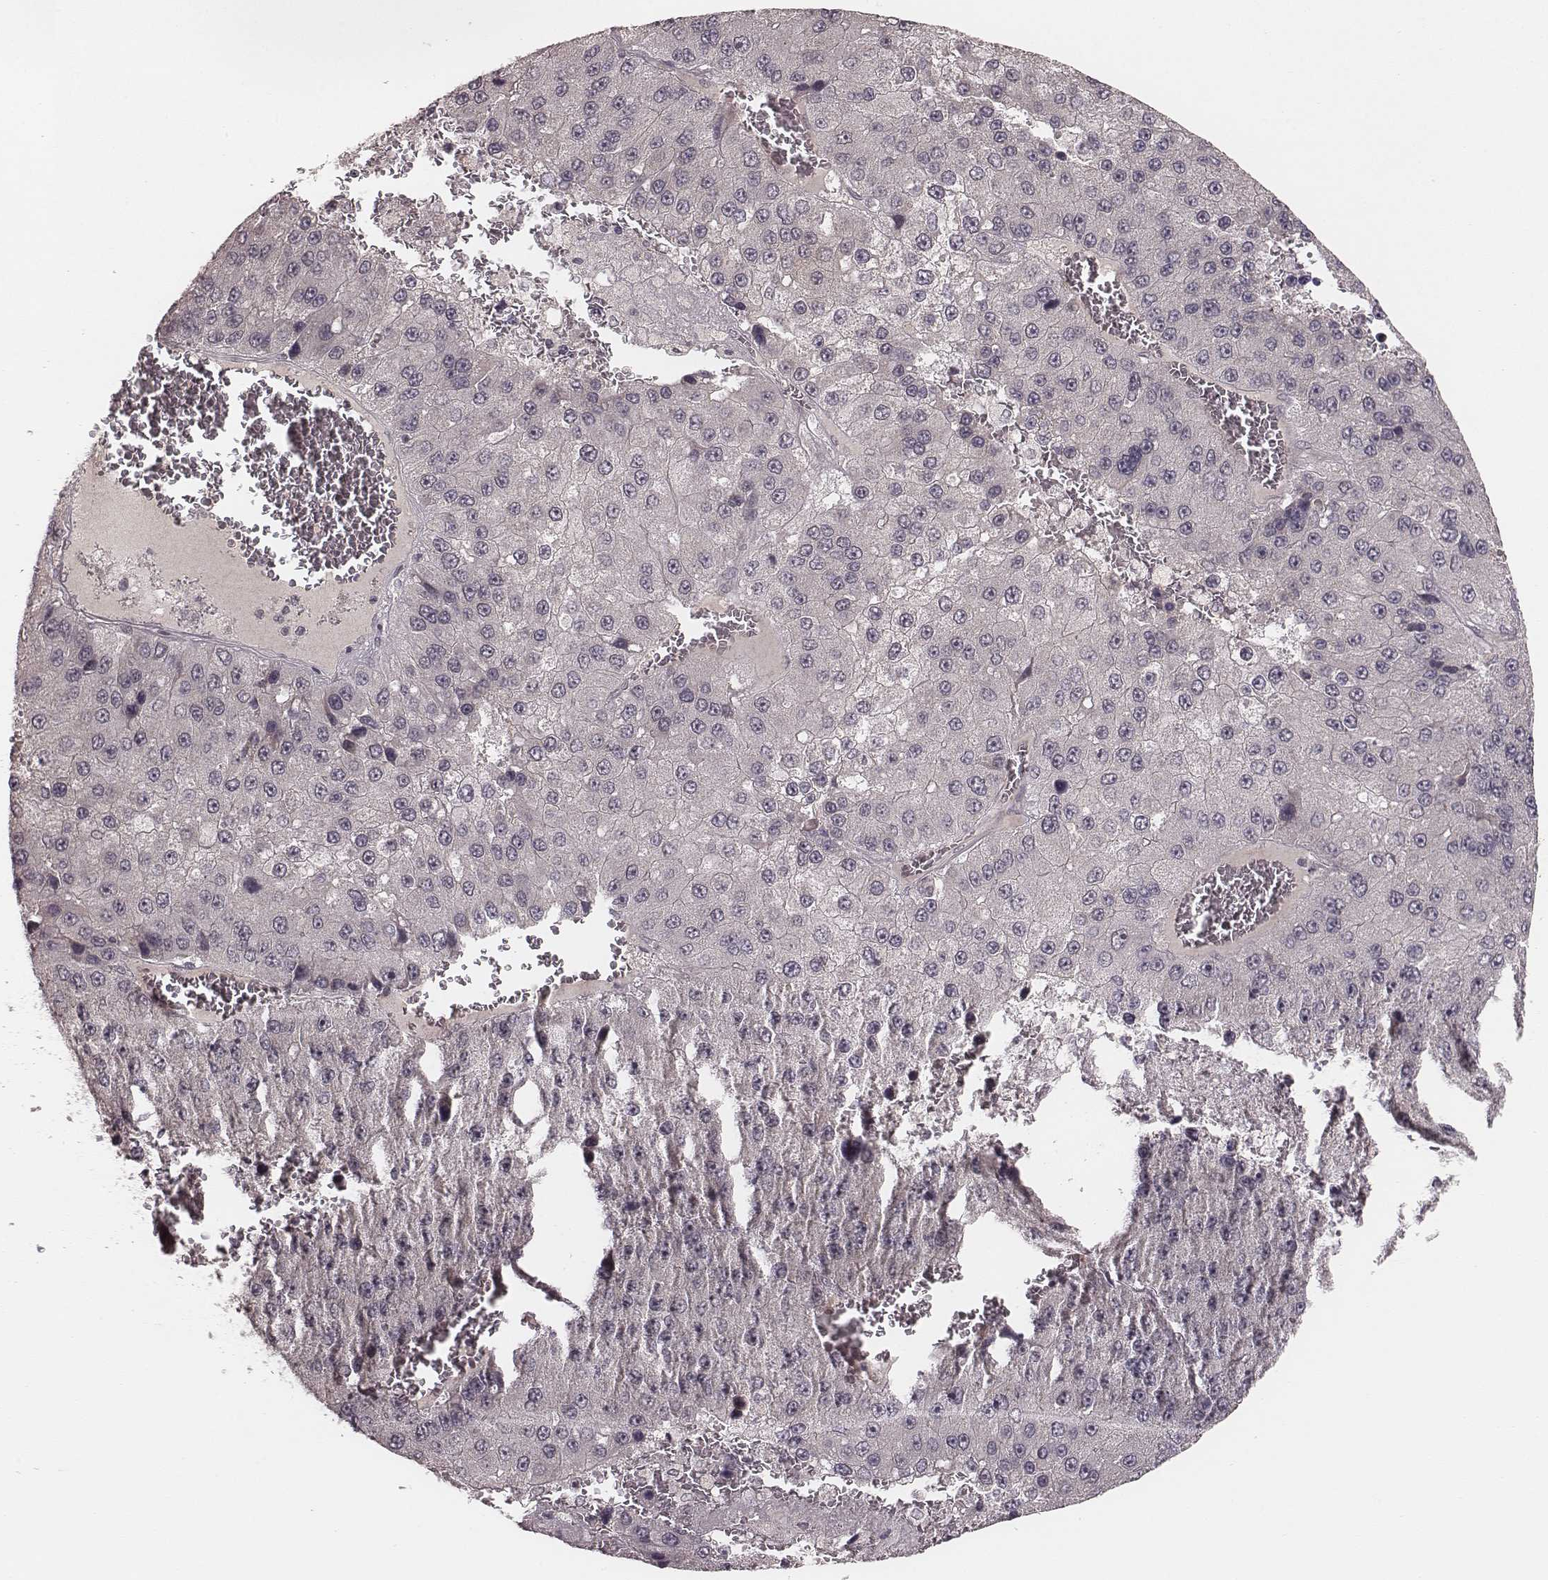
{"staining": {"intensity": "negative", "quantity": "none", "location": "none"}, "tissue": "liver cancer", "cell_type": "Tumor cells", "image_type": "cancer", "snomed": [{"axis": "morphology", "description": "Carcinoma, Hepatocellular, NOS"}, {"axis": "topography", "description": "Liver"}], "caption": "Protein analysis of liver hepatocellular carcinoma exhibits no significant expression in tumor cells.", "gene": "LY6K", "patient": {"sex": "female", "age": 73}}